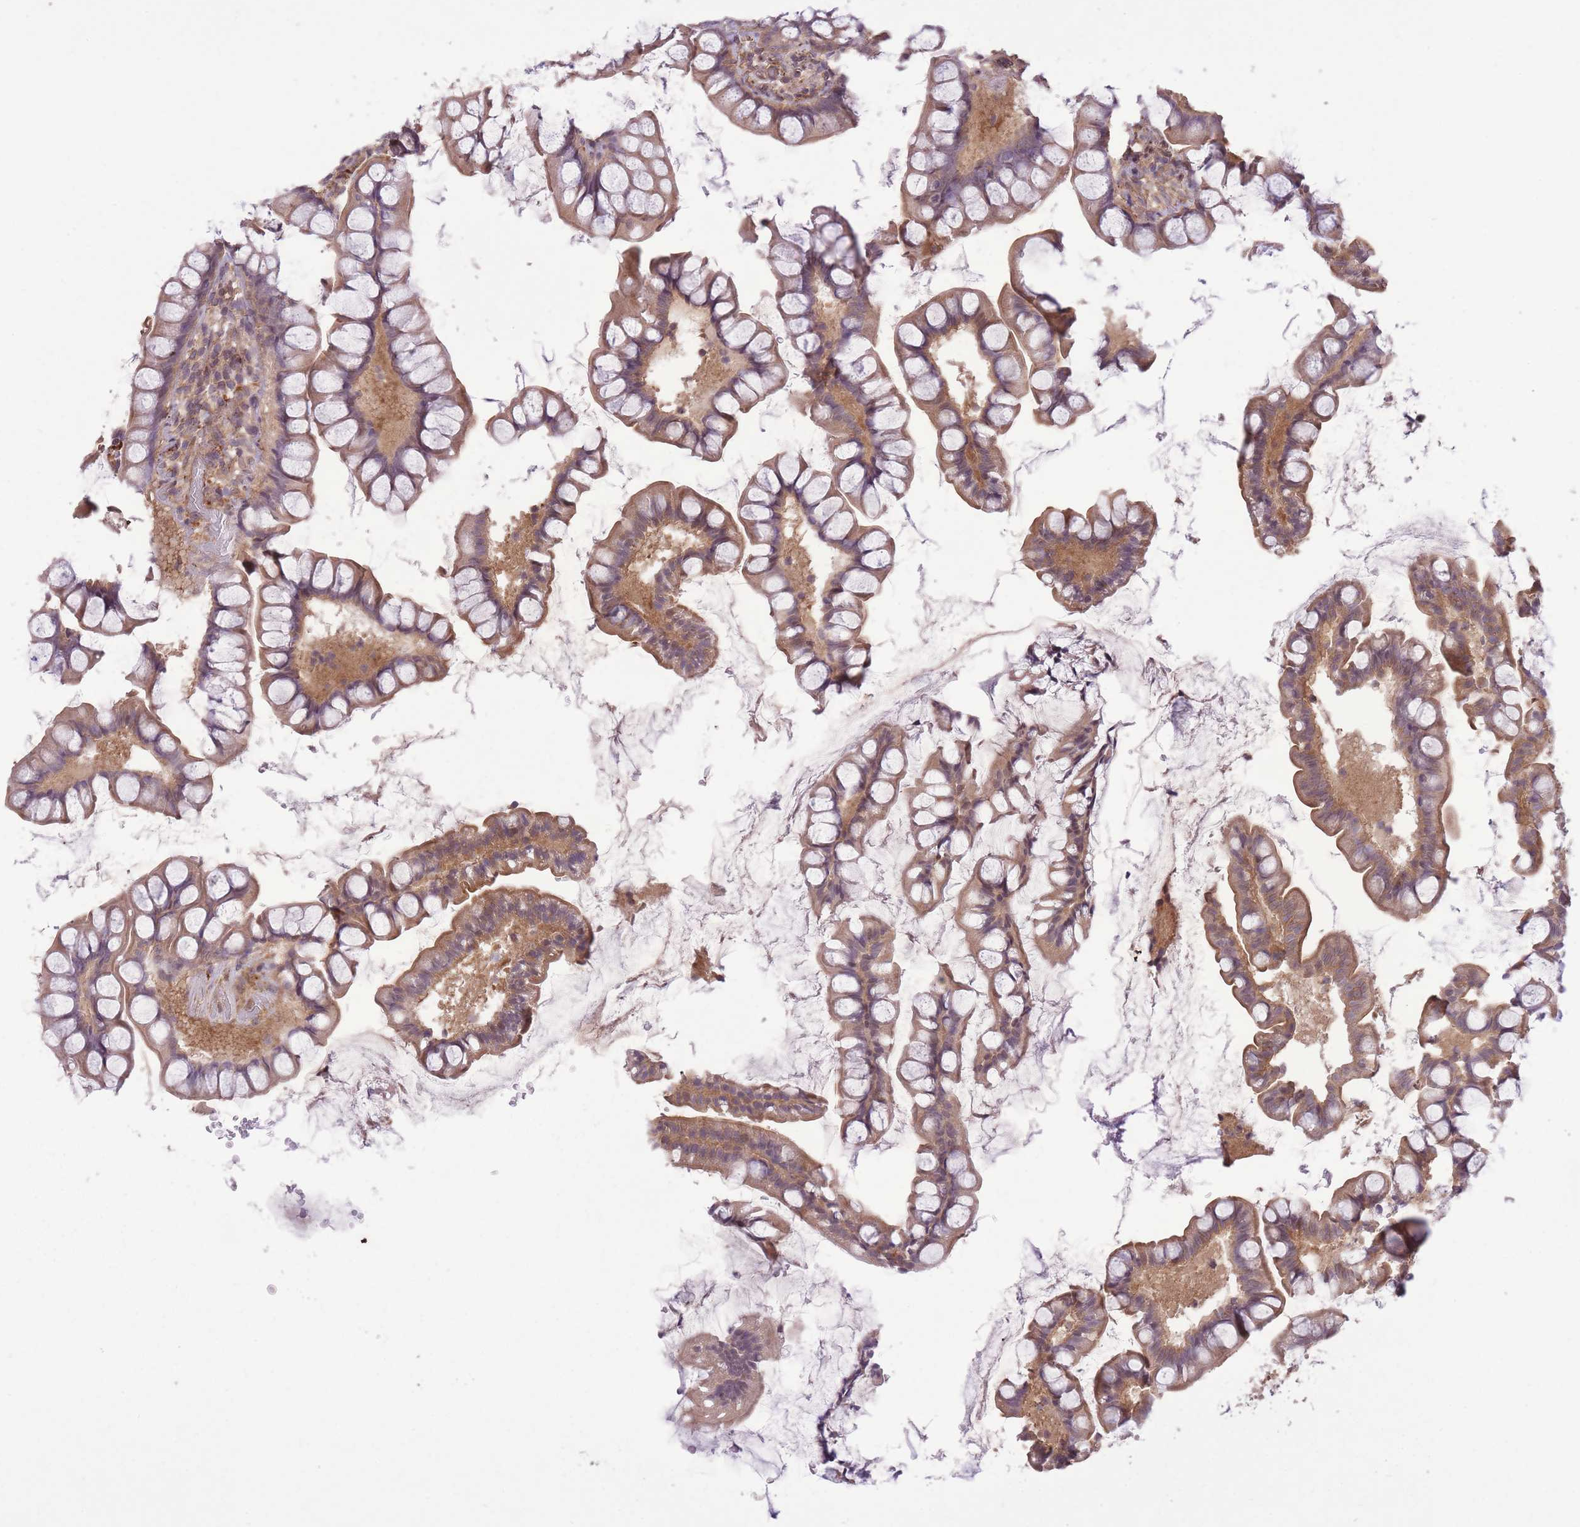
{"staining": {"intensity": "moderate", "quantity": ">75%", "location": "cytoplasmic/membranous"}, "tissue": "small intestine", "cell_type": "Glandular cells", "image_type": "normal", "snomed": [{"axis": "morphology", "description": "Normal tissue, NOS"}, {"axis": "topography", "description": "Small intestine"}], "caption": "Small intestine stained for a protein (brown) reveals moderate cytoplasmic/membranous positive positivity in about >75% of glandular cells.", "gene": "POLR3F", "patient": {"sex": "male", "age": 70}}